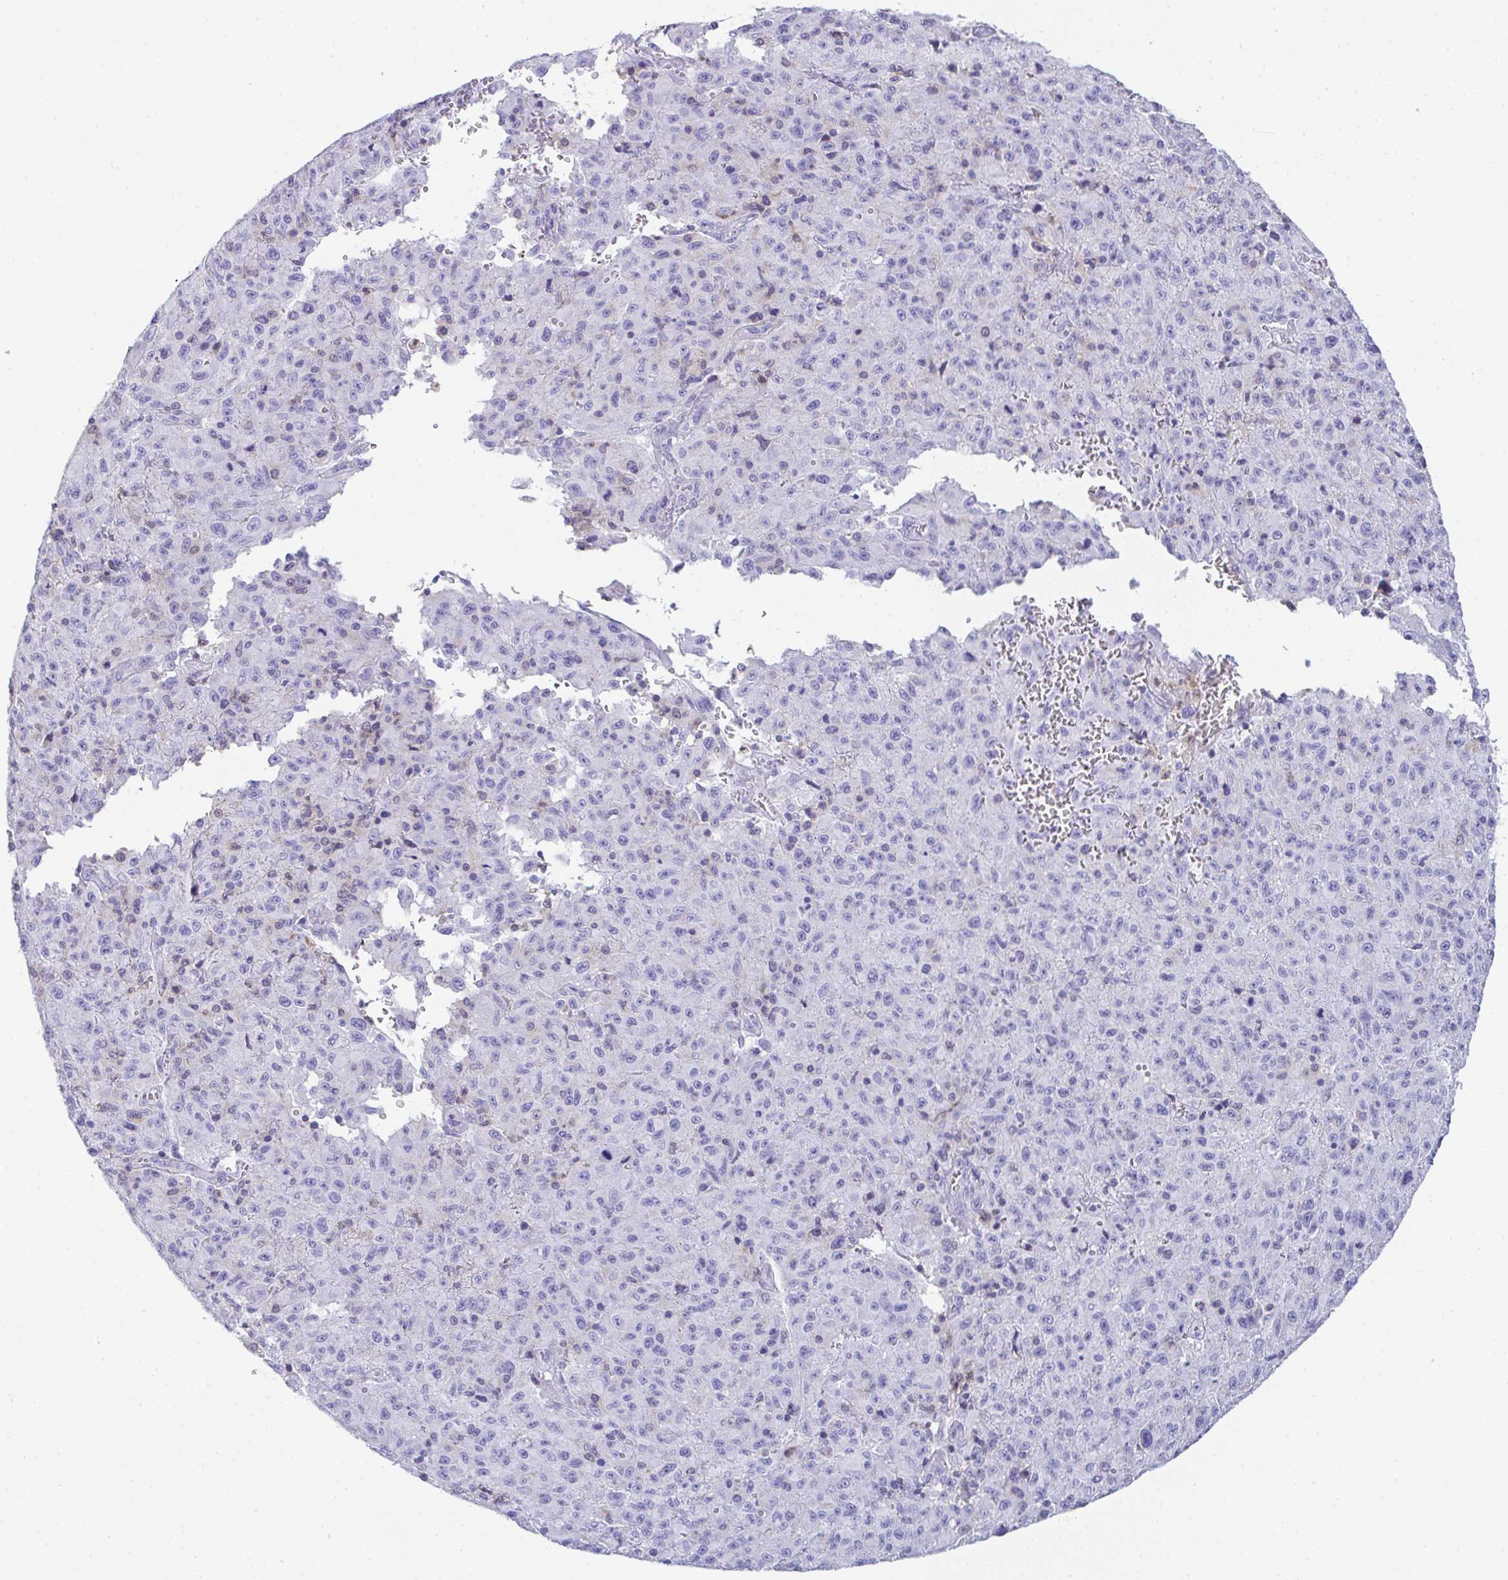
{"staining": {"intensity": "negative", "quantity": "none", "location": "none"}, "tissue": "melanoma", "cell_type": "Tumor cells", "image_type": "cancer", "snomed": [{"axis": "morphology", "description": "Malignant melanoma, NOS"}, {"axis": "topography", "description": "Skin"}], "caption": "DAB immunohistochemical staining of malignant melanoma shows no significant expression in tumor cells.", "gene": "TNFAIP8", "patient": {"sex": "male", "age": 46}}